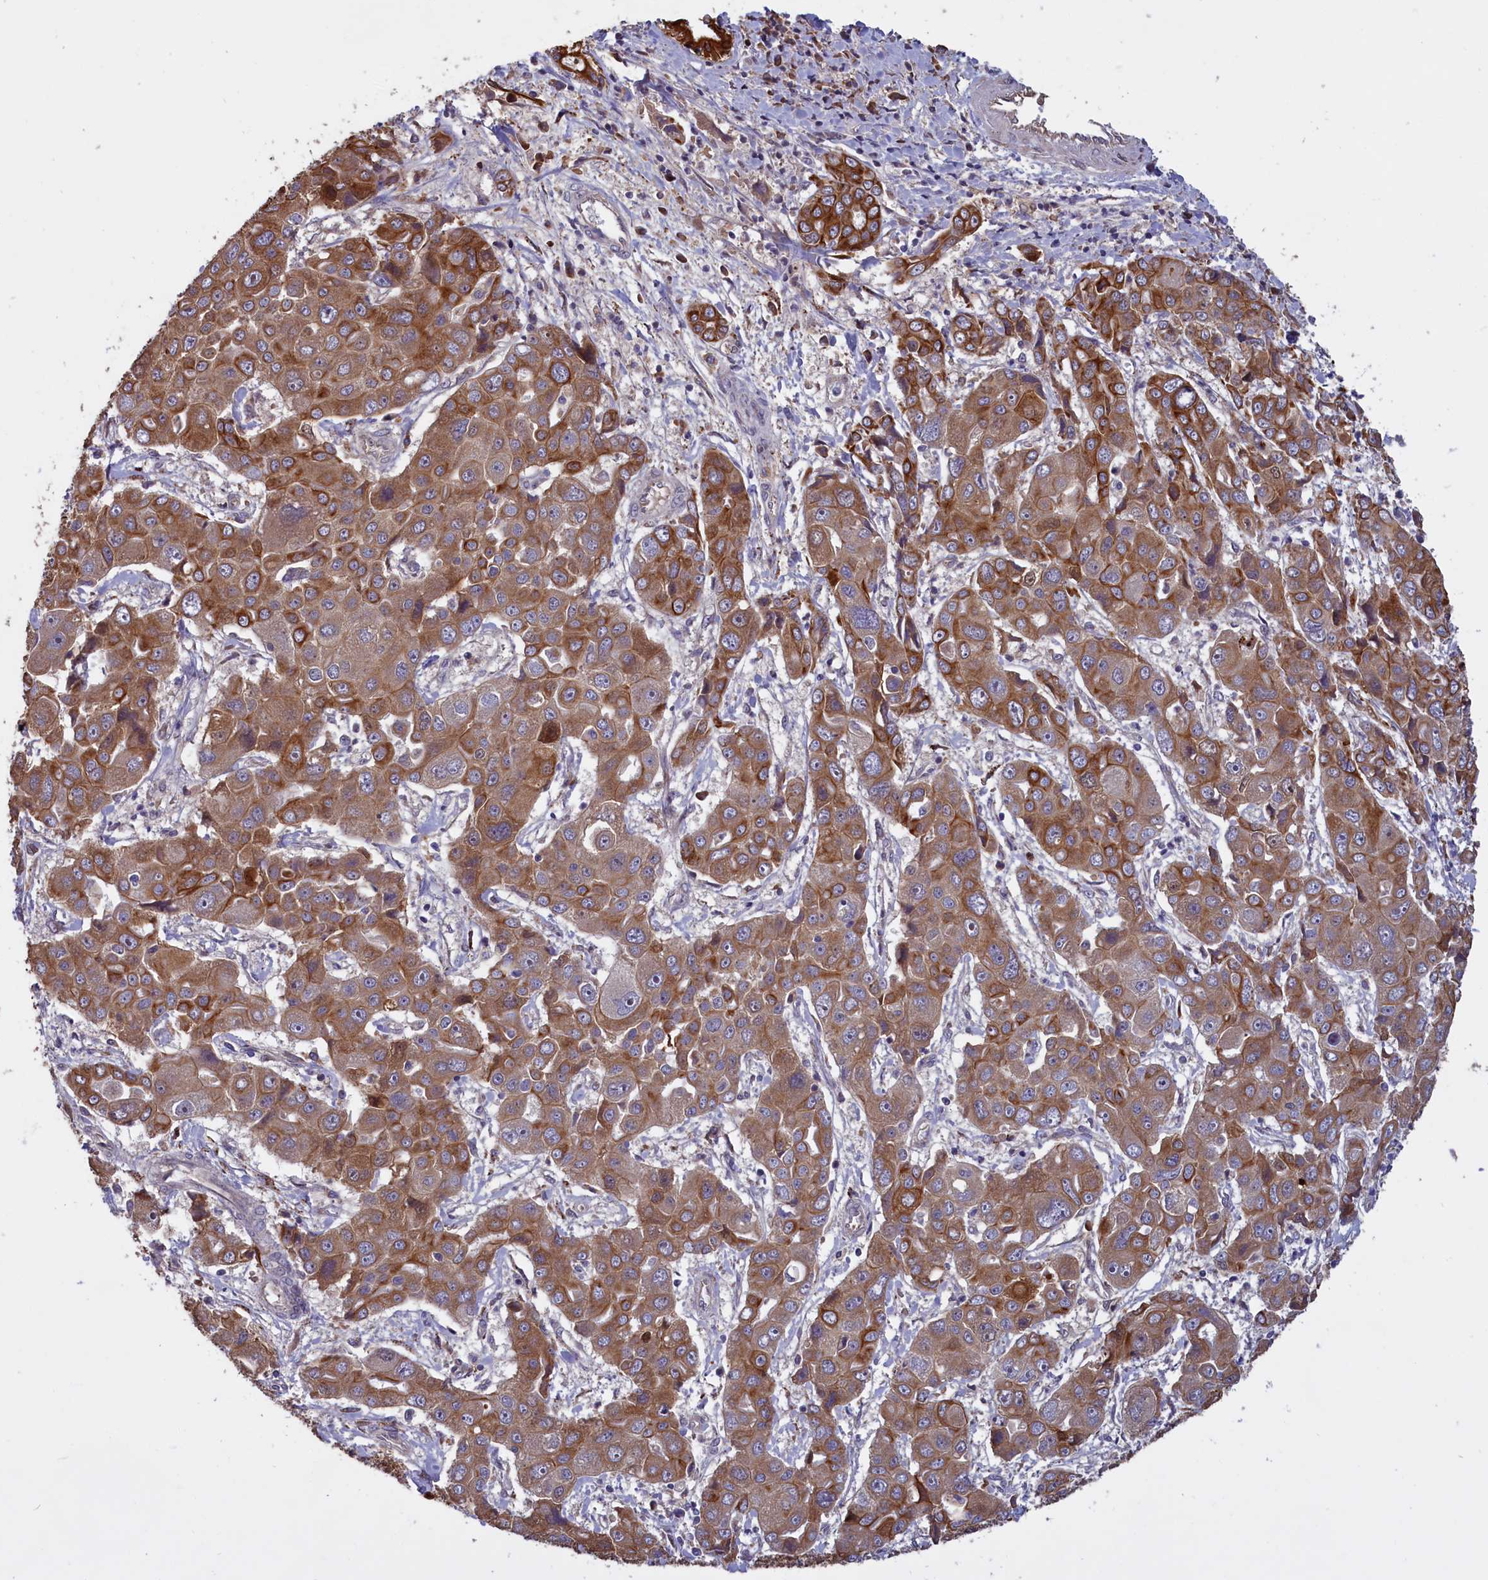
{"staining": {"intensity": "moderate", "quantity": ">75%", "location": "cytoplasmic/membranous"}, "tissue": "liver cancer", "cell_type": "Tumor cells", "image_type": "cancer", "snomed": [{"axis": "morphology", "description": "Cholangiocarcinoma"}, {"axis": "topography", "description": "Liver"}], "caption": "The micrograph shows staining of liver cancer (cholangiocarcinoma), revealing moderate cytoplasmic/membranous protein staining (brown color) within tumor cells.", "gene": "DENND1B", "patient": {"sex": "male", "age": 67}}